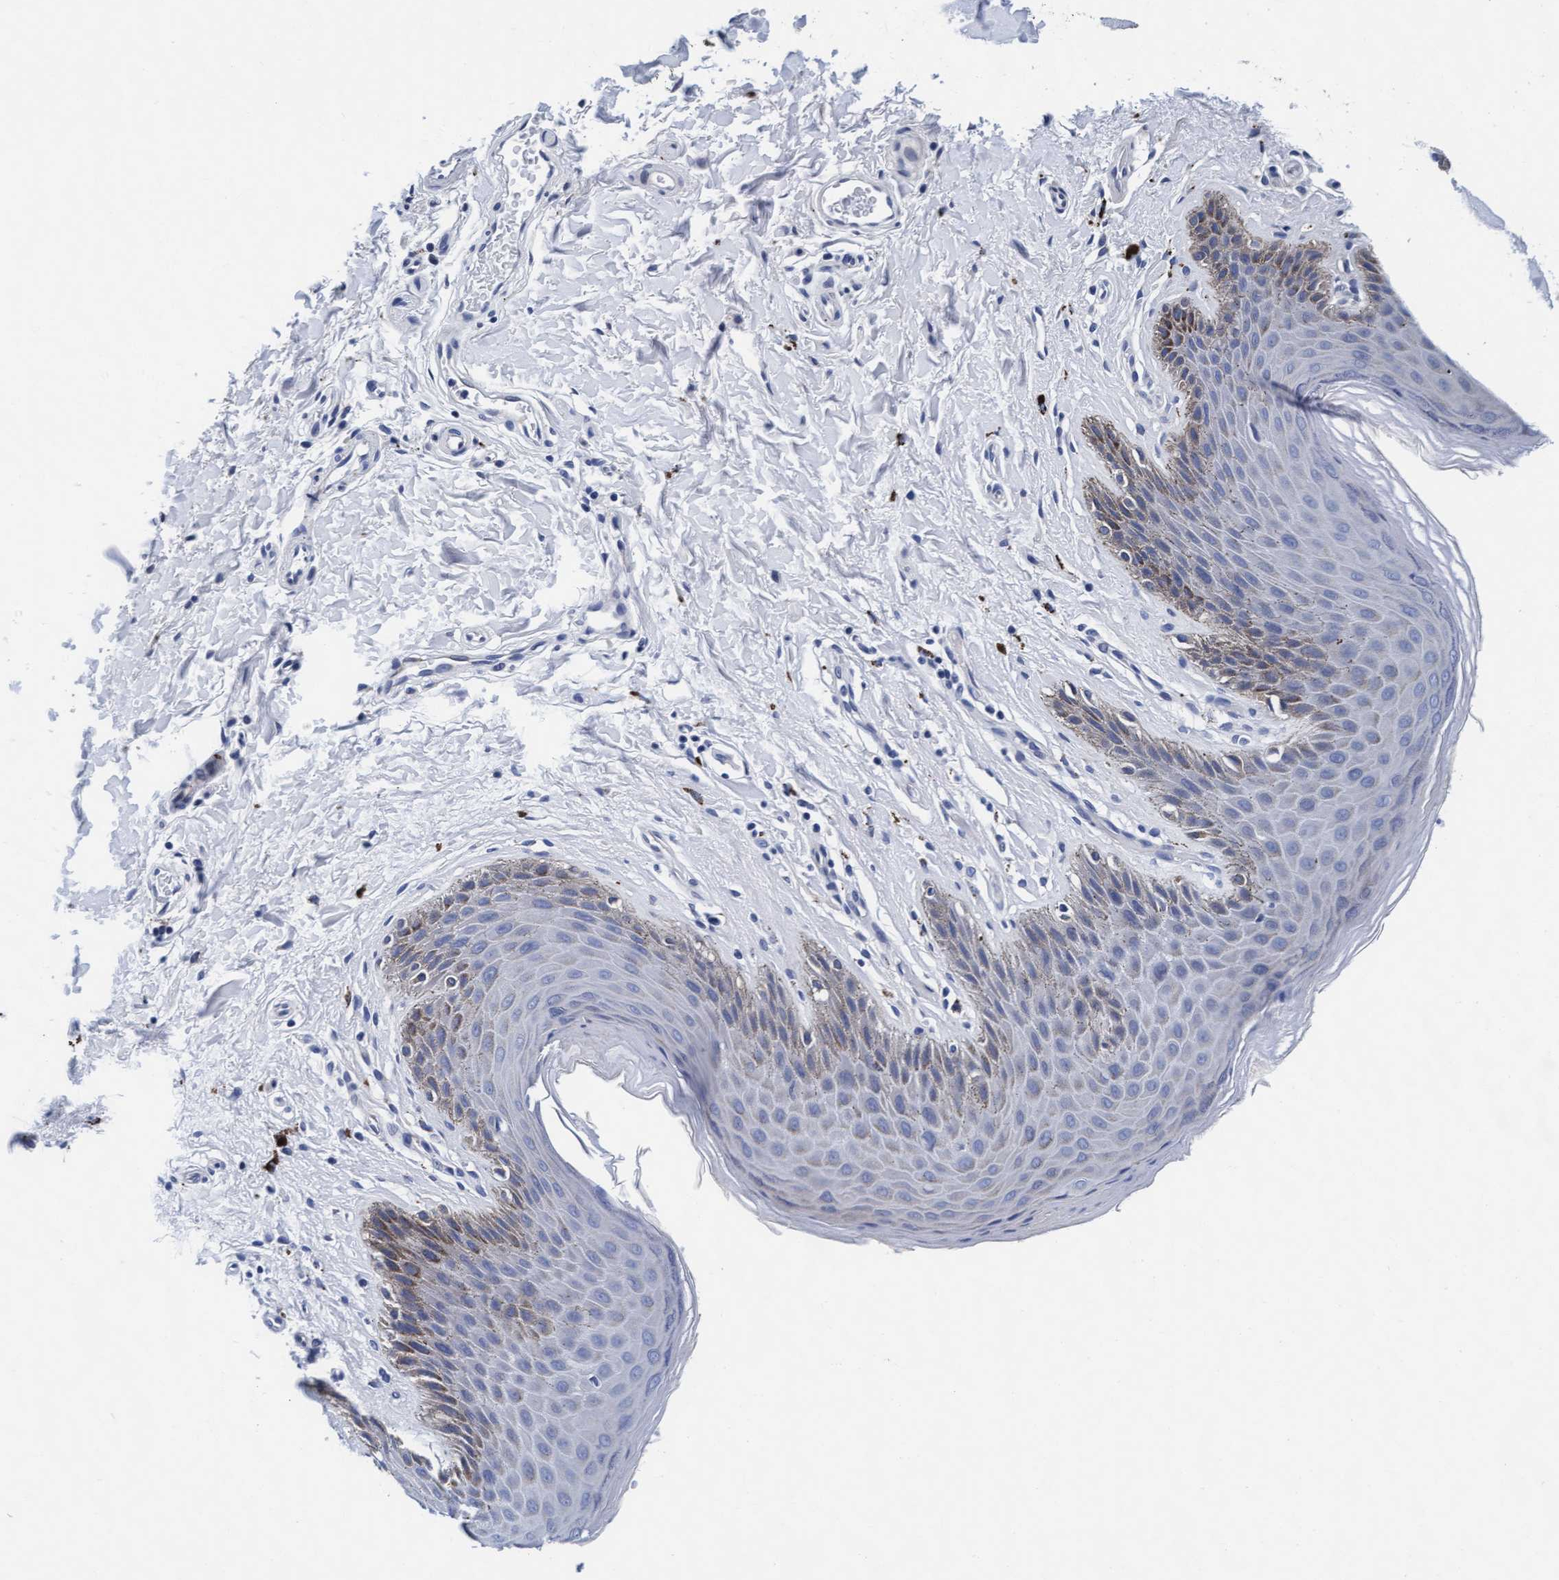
{"staining": {"intensity": "weak", "quantity": "<25%", "location": "cytoplasmic/membranous"}, "tissue": "skin", "cell_type": "Epidermal cells", "image_type": "normal", "snomed": [{"axis": "morphology", "description": "Normal tissue, NOS"}, {"axis": "topography", "description": "Anal"}, {"axis": "topography", "description": "Peripheral nerve tissue"}], "caption": "The IHC image has no significant staining in epidermal cells of skin.", "gene": "ARSG", "patient": {"sex": "male", "age": 44}}